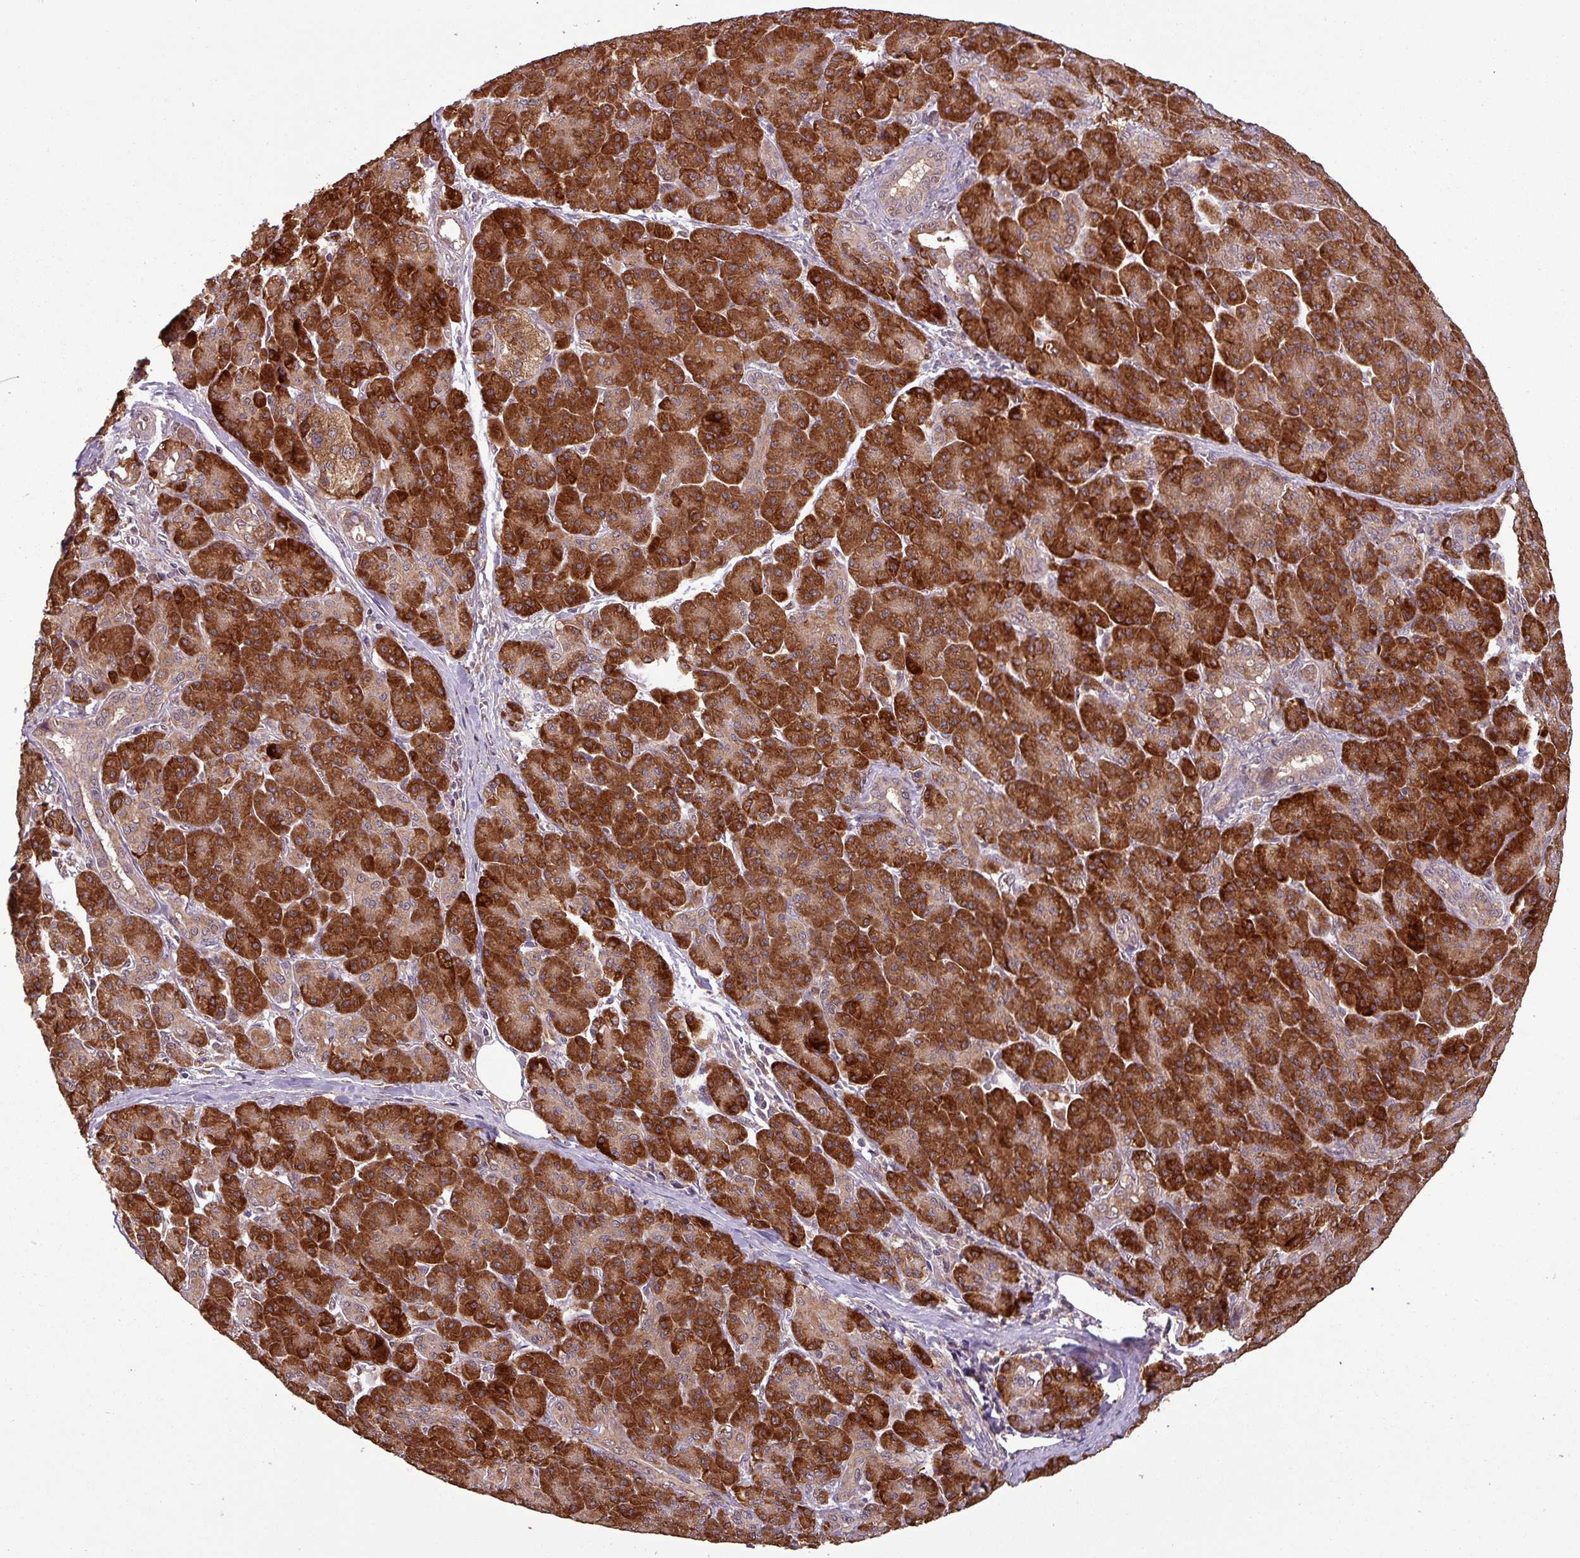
{"staining": {"intensity": "strong", "quantity": ">75%", "location": "cytoplasmic/membranous"}, "tissue": "pancreatic cancer", "cell_type": "Tumor cells", "image_type": "cancer", "snomed": [{"axis": "morphology", "description": "Adenocarcinoma, NOS"}, {"axis": "topography", "description": "Pancreas"}], "caption": "Pancreatic adenocarcinoma stained with a protein marker demonstrates strong staining in tumor cells.", "gene": "NT5C3A", "patient": {"sex": "male", "age": 61}}